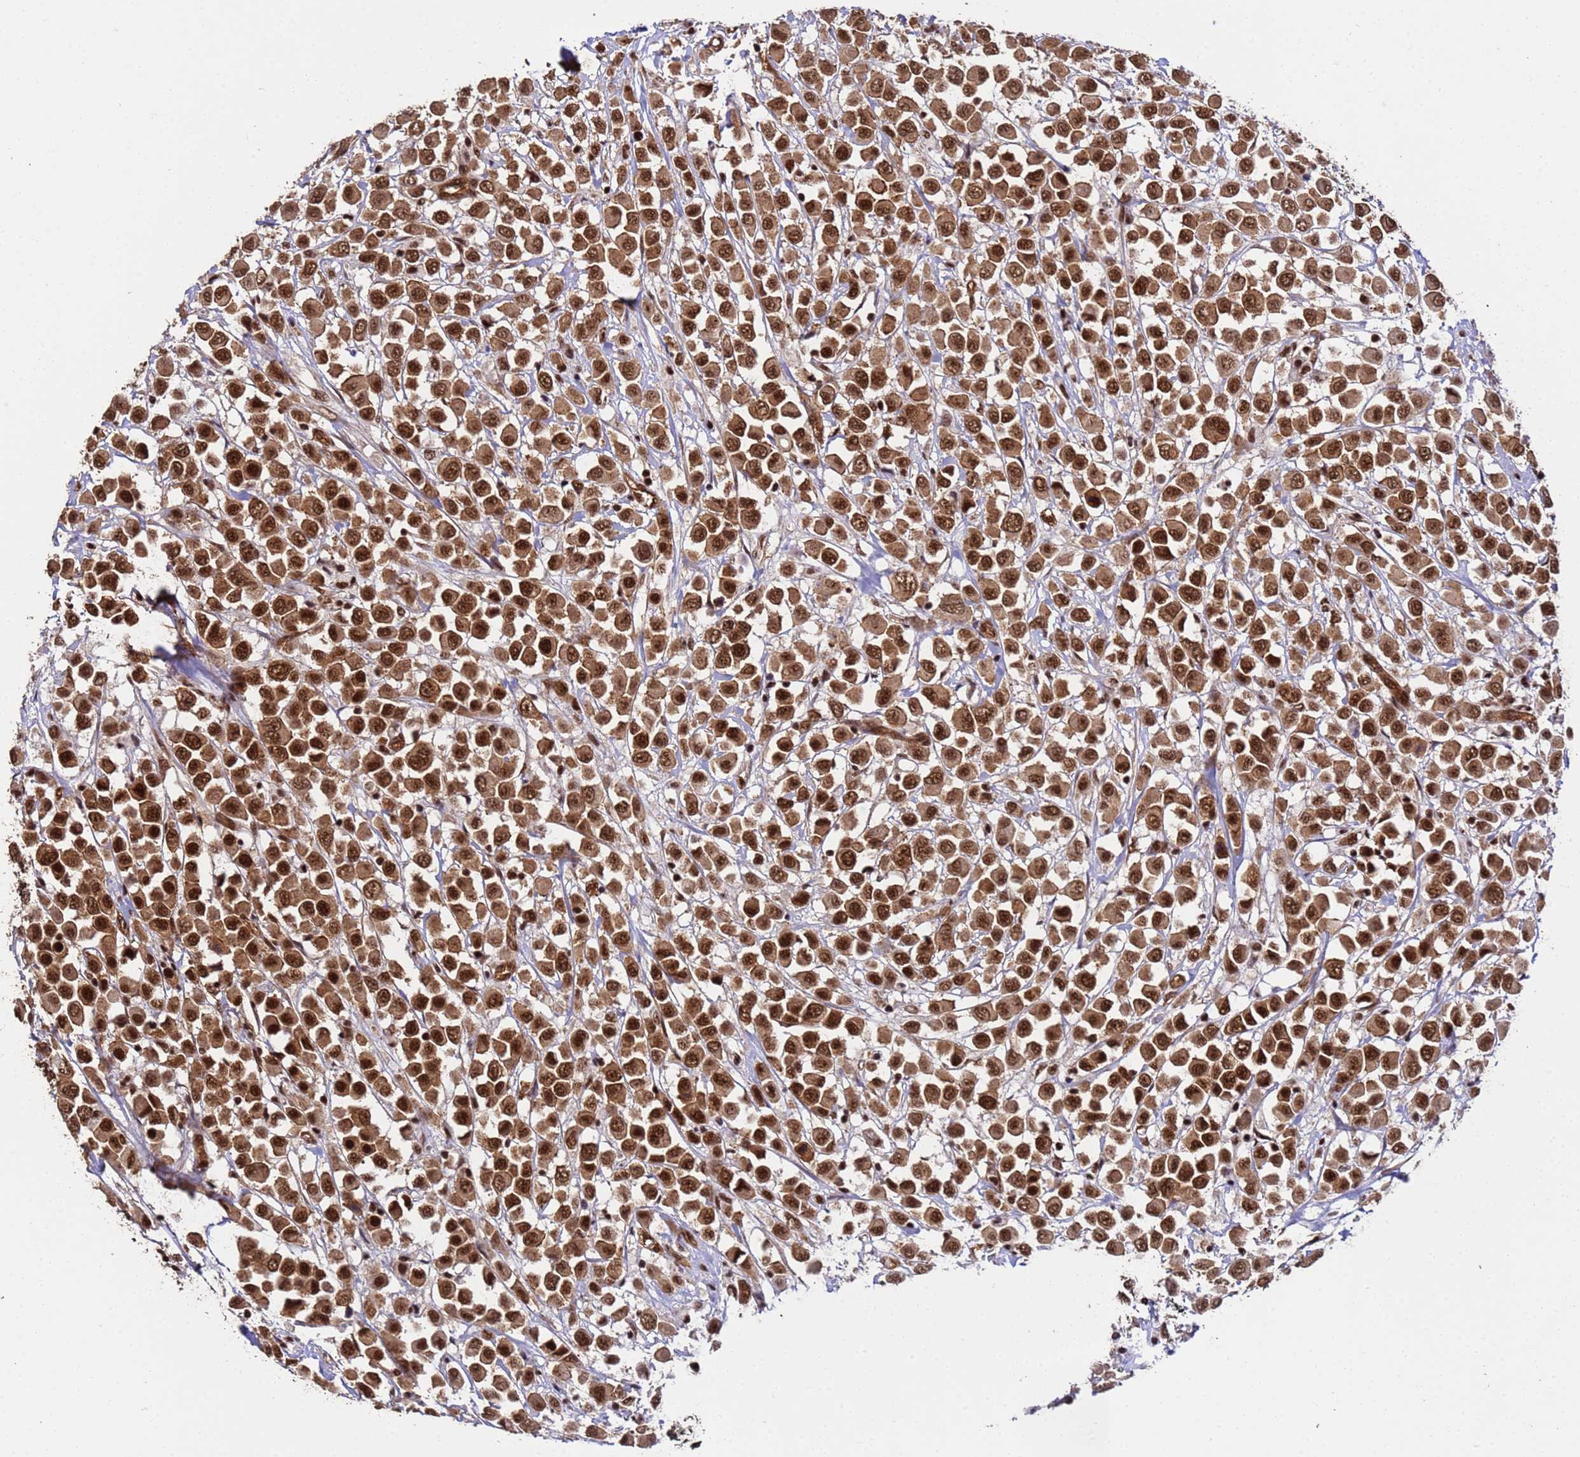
{"staining": {"intensity": "strong", "quantity": ">75%", "location": "cytoplasmic/membranous,nuclear"}, "tissue": "breast cancer", "cell_type": "Tumor cells", "image_type": "cancer", "snomed": [{"axis": "morphology", "description": "Duct carcinoma"}, {"axis": "topography", "description": "Breast"}], "caption": "This is a micrograph of immunohistochemistry staining of breast cancer, which shows strong expression in the cytoplasmic/membranous and nuclear of tumor cells.", "gene": "SYF2", "patient": {"sex": "female", "age": 61}}